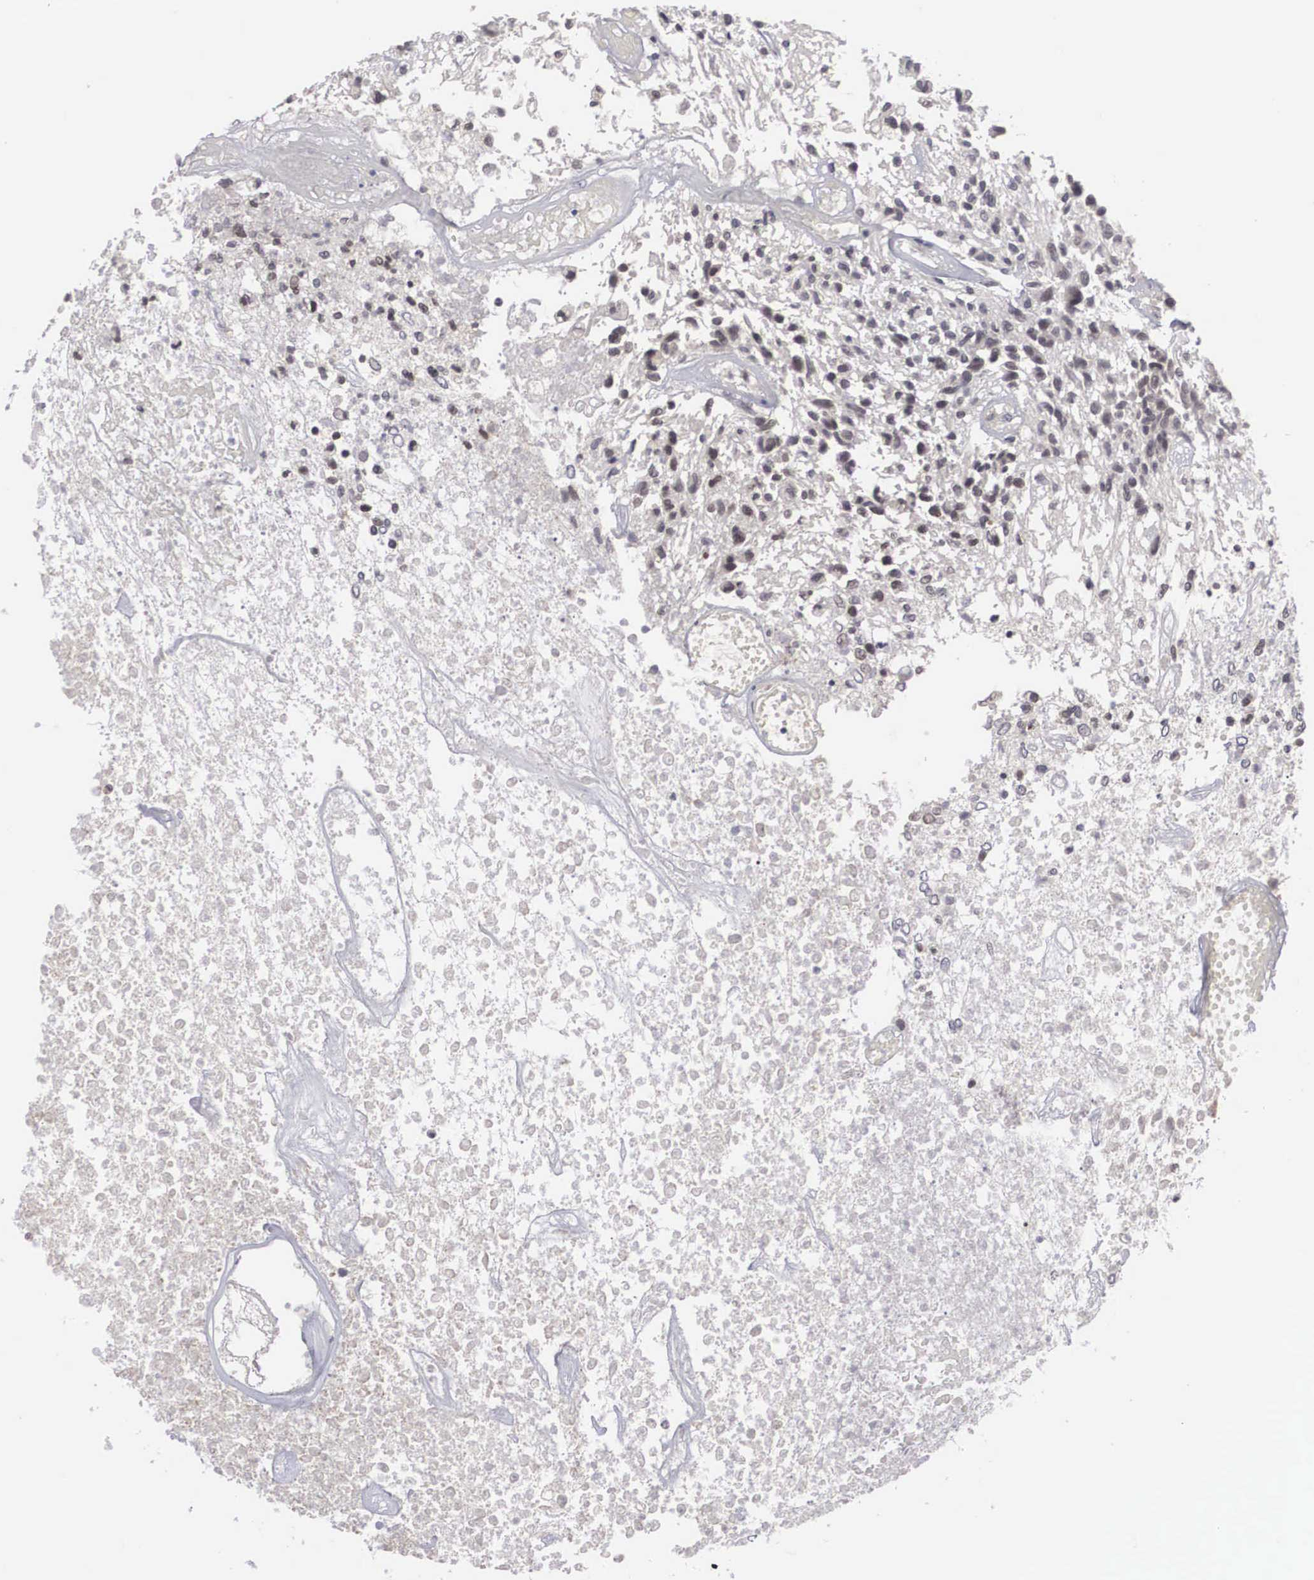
{"staining": {"intensity": "negative", "quantity": "none", "location": "none"}, "tissue": "glioma", "cell_type": "Tumor cells", "image_type": "cancer", "snomed": [{"axis": "morphology", "description": "Glioma, malignant, High grade"}, {"axis": "topography", "description": "Brain"}], "caption": "A micrograph of human glioma is negative for staining in tumor cells.", "gene": "WDR89", "patient": {"sex": "male", "age": 77}}